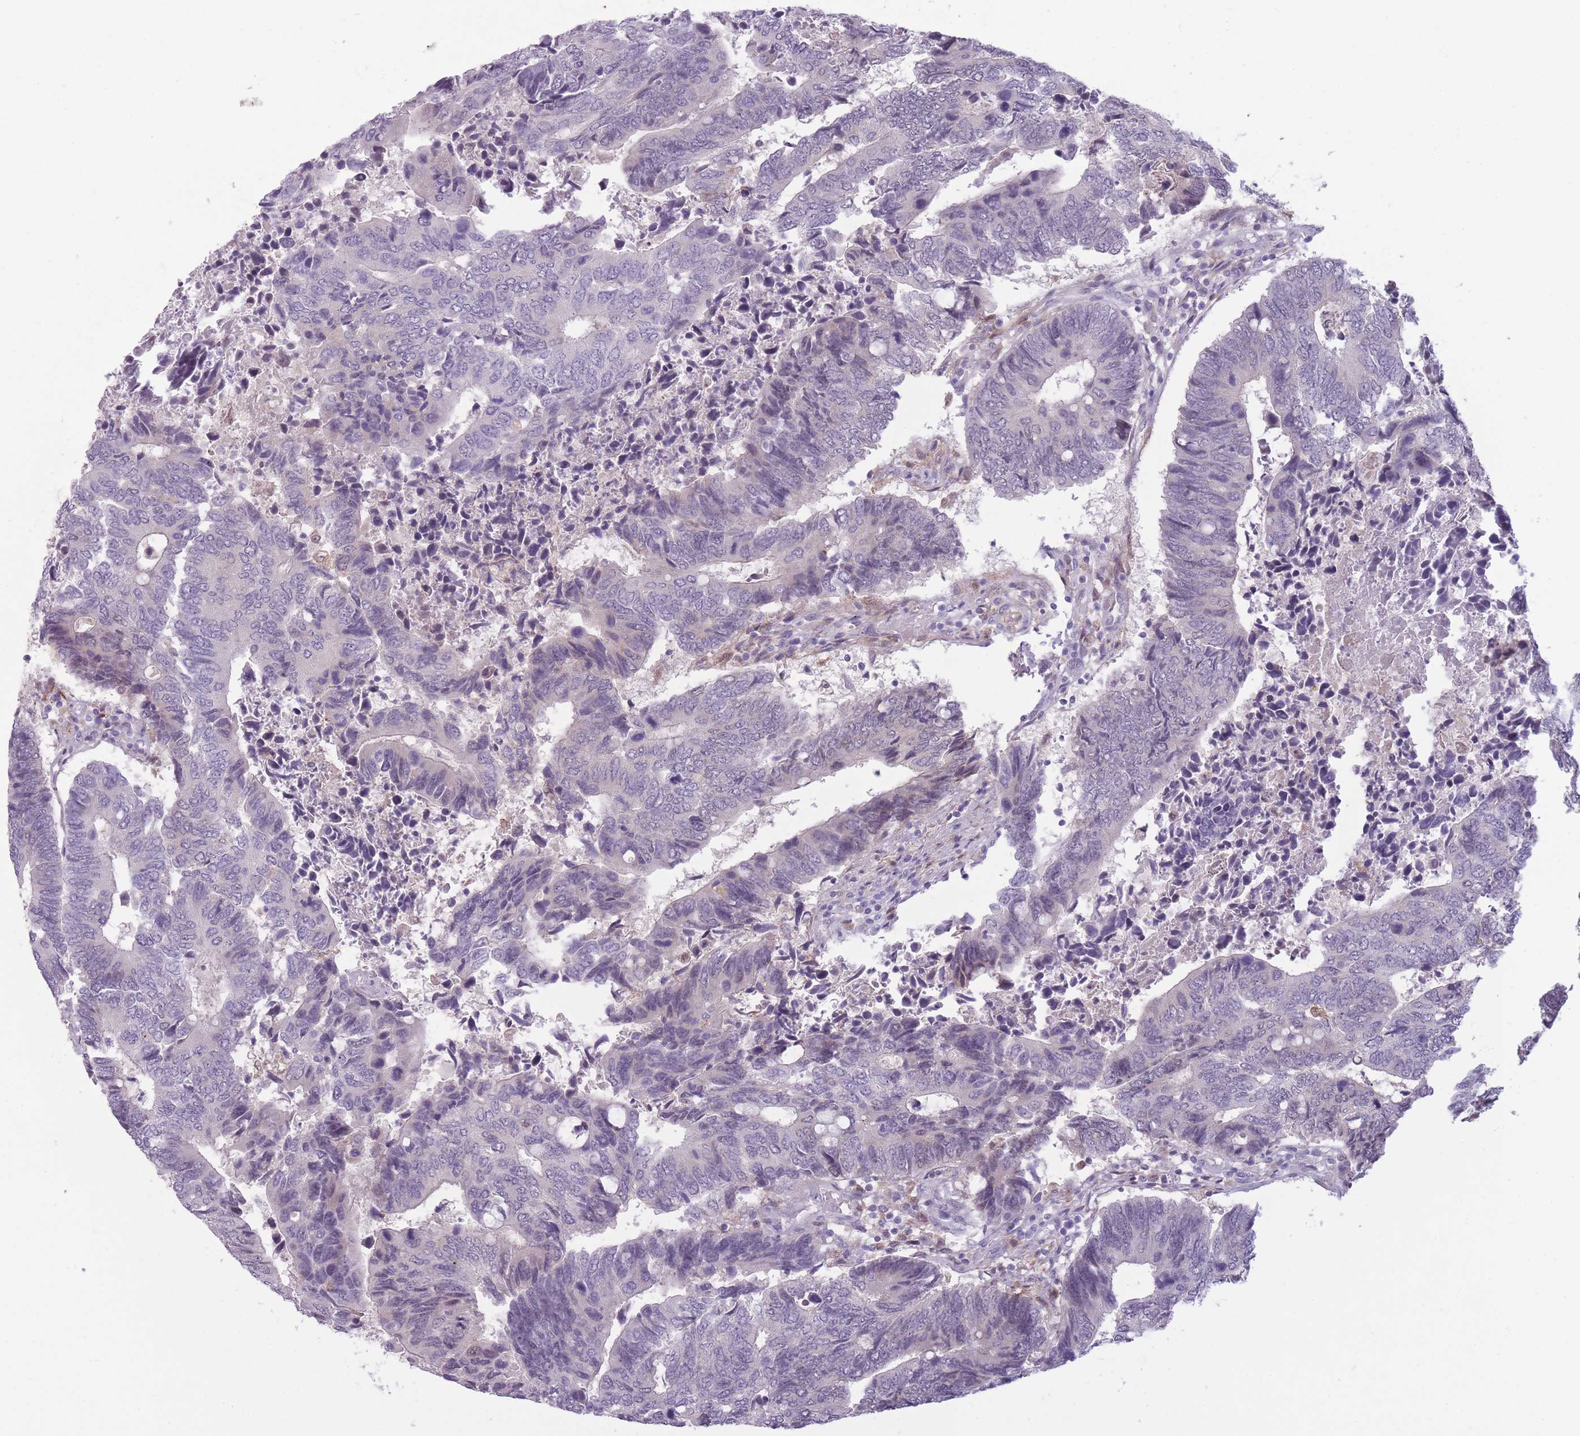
{"staining": {"intensity": "negative", "quantity": "none", "location": "none"}, "tissue": "colorectal cancer", "cell_type": "Tumor cells", "image_type": "cancer", "snomed": [{"axis": "morphology", "description": "Adenocarcinoma, NOS"}, {"axis": "topography", "description": "Colon"}], "caption": "Micrograph shows no protein positivity in tumor cells of colorectal adenocarcinoma tissue. (Stains: DAB (3,3'-diaminobenzidine) IHC with hematoxylin counter stain, Microscopy: brightfield microscopy at high magnification).", "gene": "LGALS9", "patient": {"sex": "male", "age": 87}}